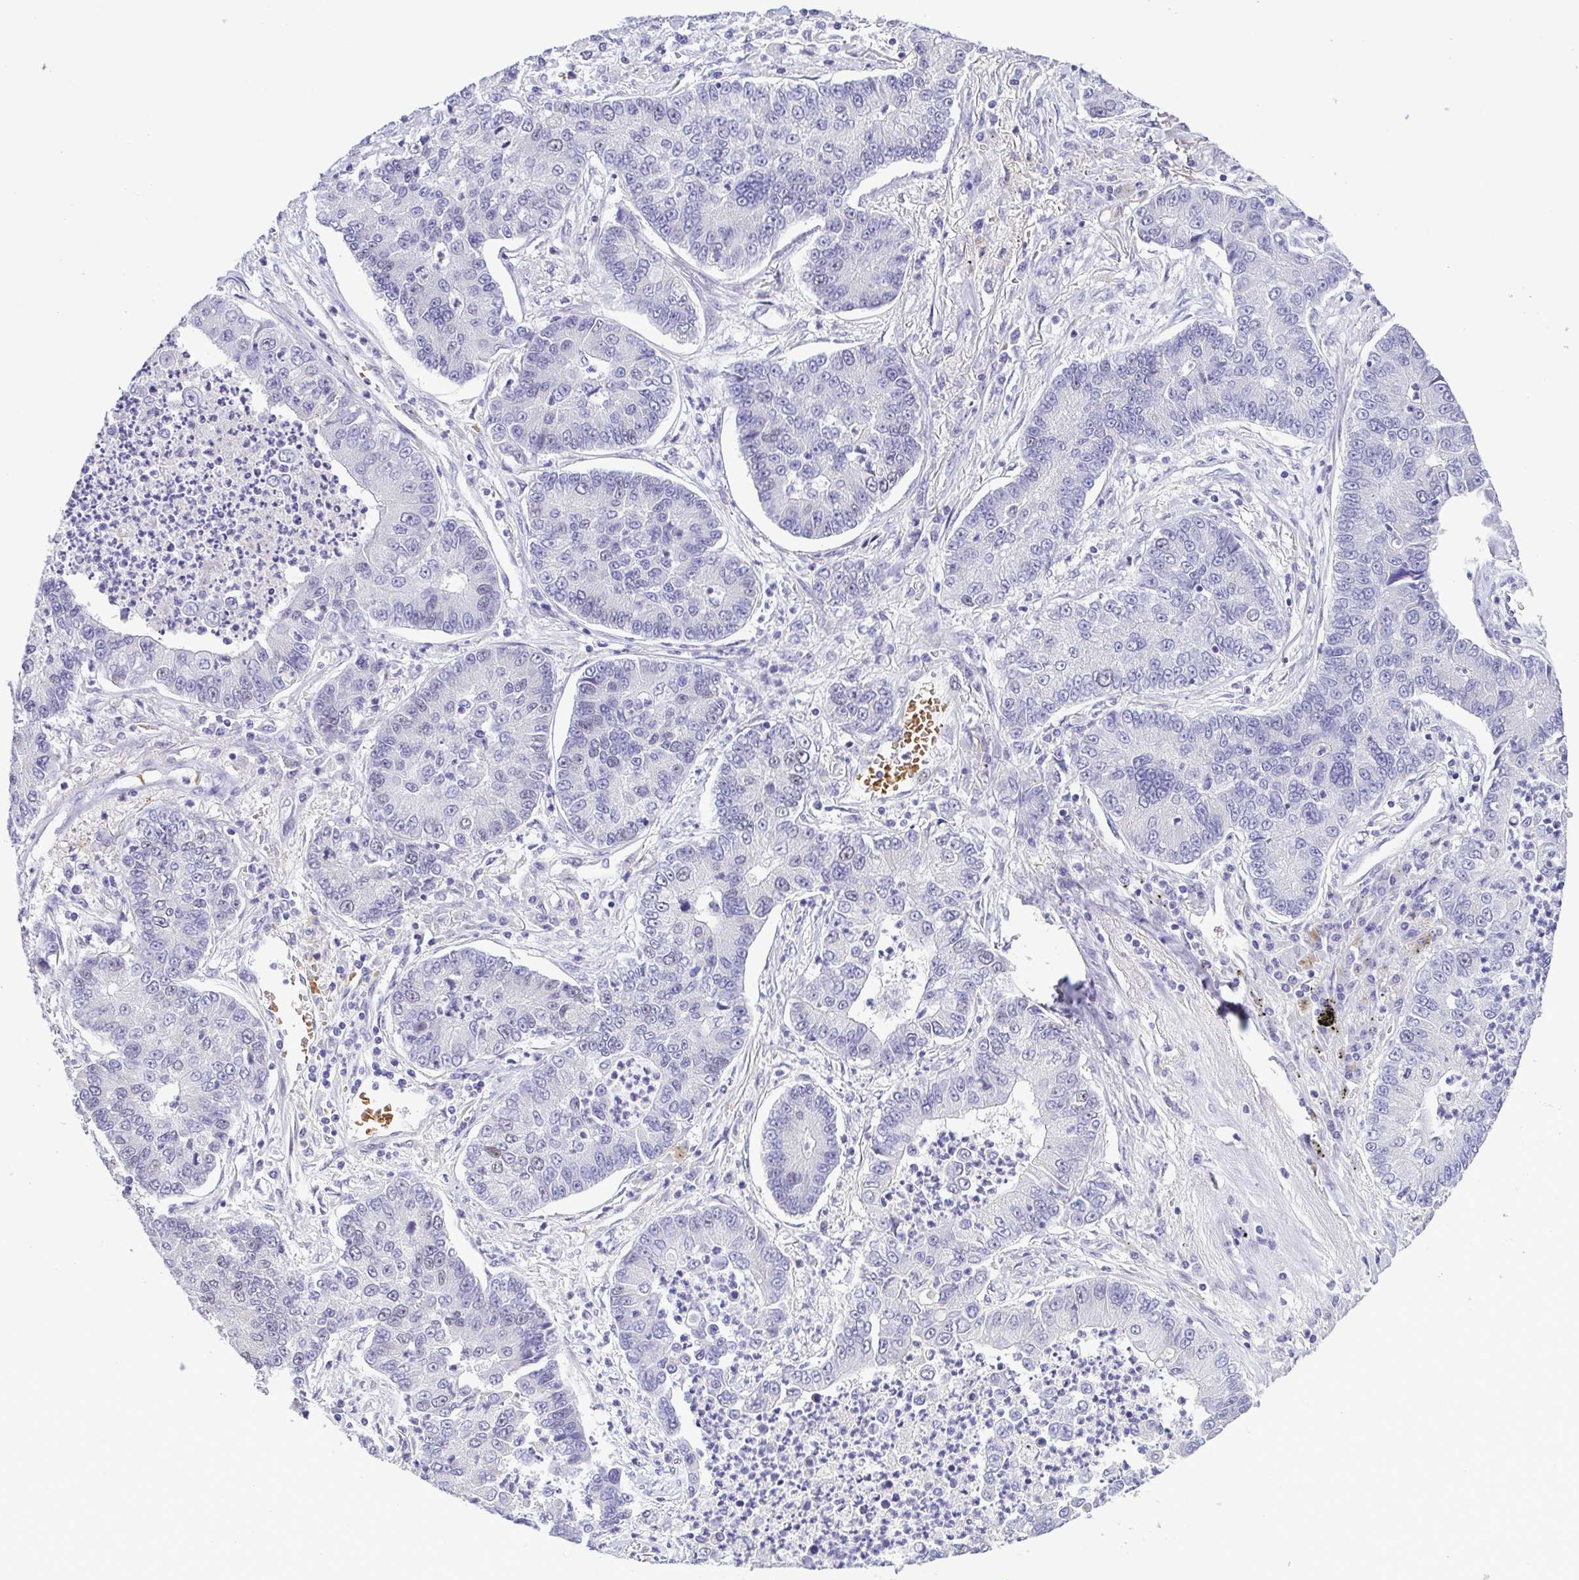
{"staining": {"intensity": "negative", "quantity": "none", "location": "none"}, "tissue": "lung cancer", "cell_type": "Tumor cells", "image_type": "cancer", "snomed": [{"axis": "morphology", "description": "Adenocarcinoma, NOS"}, {"axis": "topography", "description": "Lung"}], "caption": "DAB (3,3'-diaminobenzidine) immunohistochemical staining of lung cancer displays no significant positivity in tumor cells.", "gene": "TIPIN", "patient": {"sex": "female", "age": 57}}